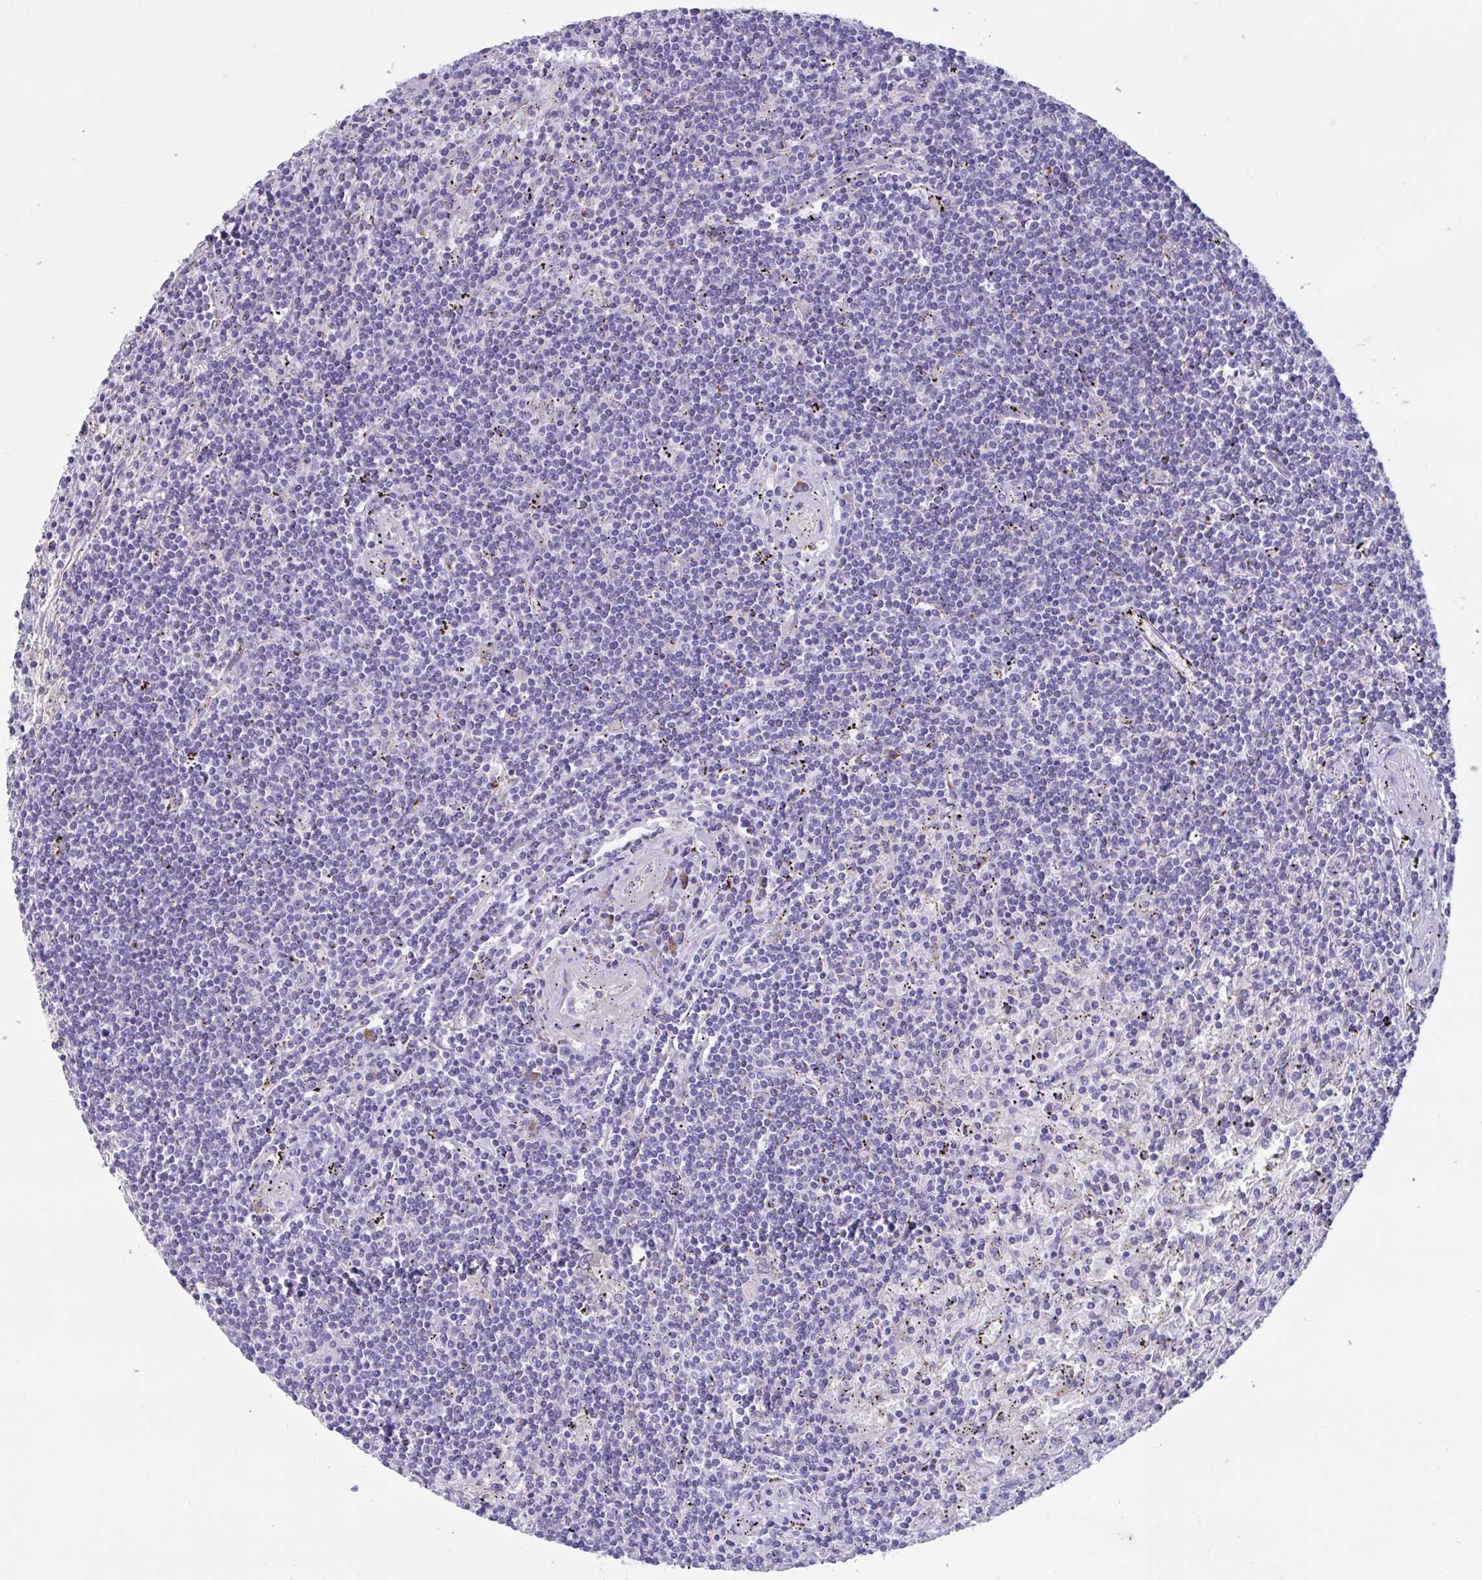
{"staining": {"intensity": "negative", "quantity": "none", "location": "none"}, "tissue": "lymphoma", "cell_type": "Tumor cells", "image_type": "cancer", "snomed": [{"axis": "morphology", "description": "Malignant lymphoma, non-Hodgkin's type, Low grade"}, {"axis": "topography", "description": "Spleen"}], "caption": "High power microscopy photomicrograph of an immunohistochemistry photomicrograph of lymphoma, revealing no significant expression in tumor cells. The staining is performed using DAB (3,3'-diaminobenzidine) brown chromogen with nuclei counter-stained in using hematoxylin.", "gene": "SLC66A1", "patient": {"sex": "male", "age": 76}}